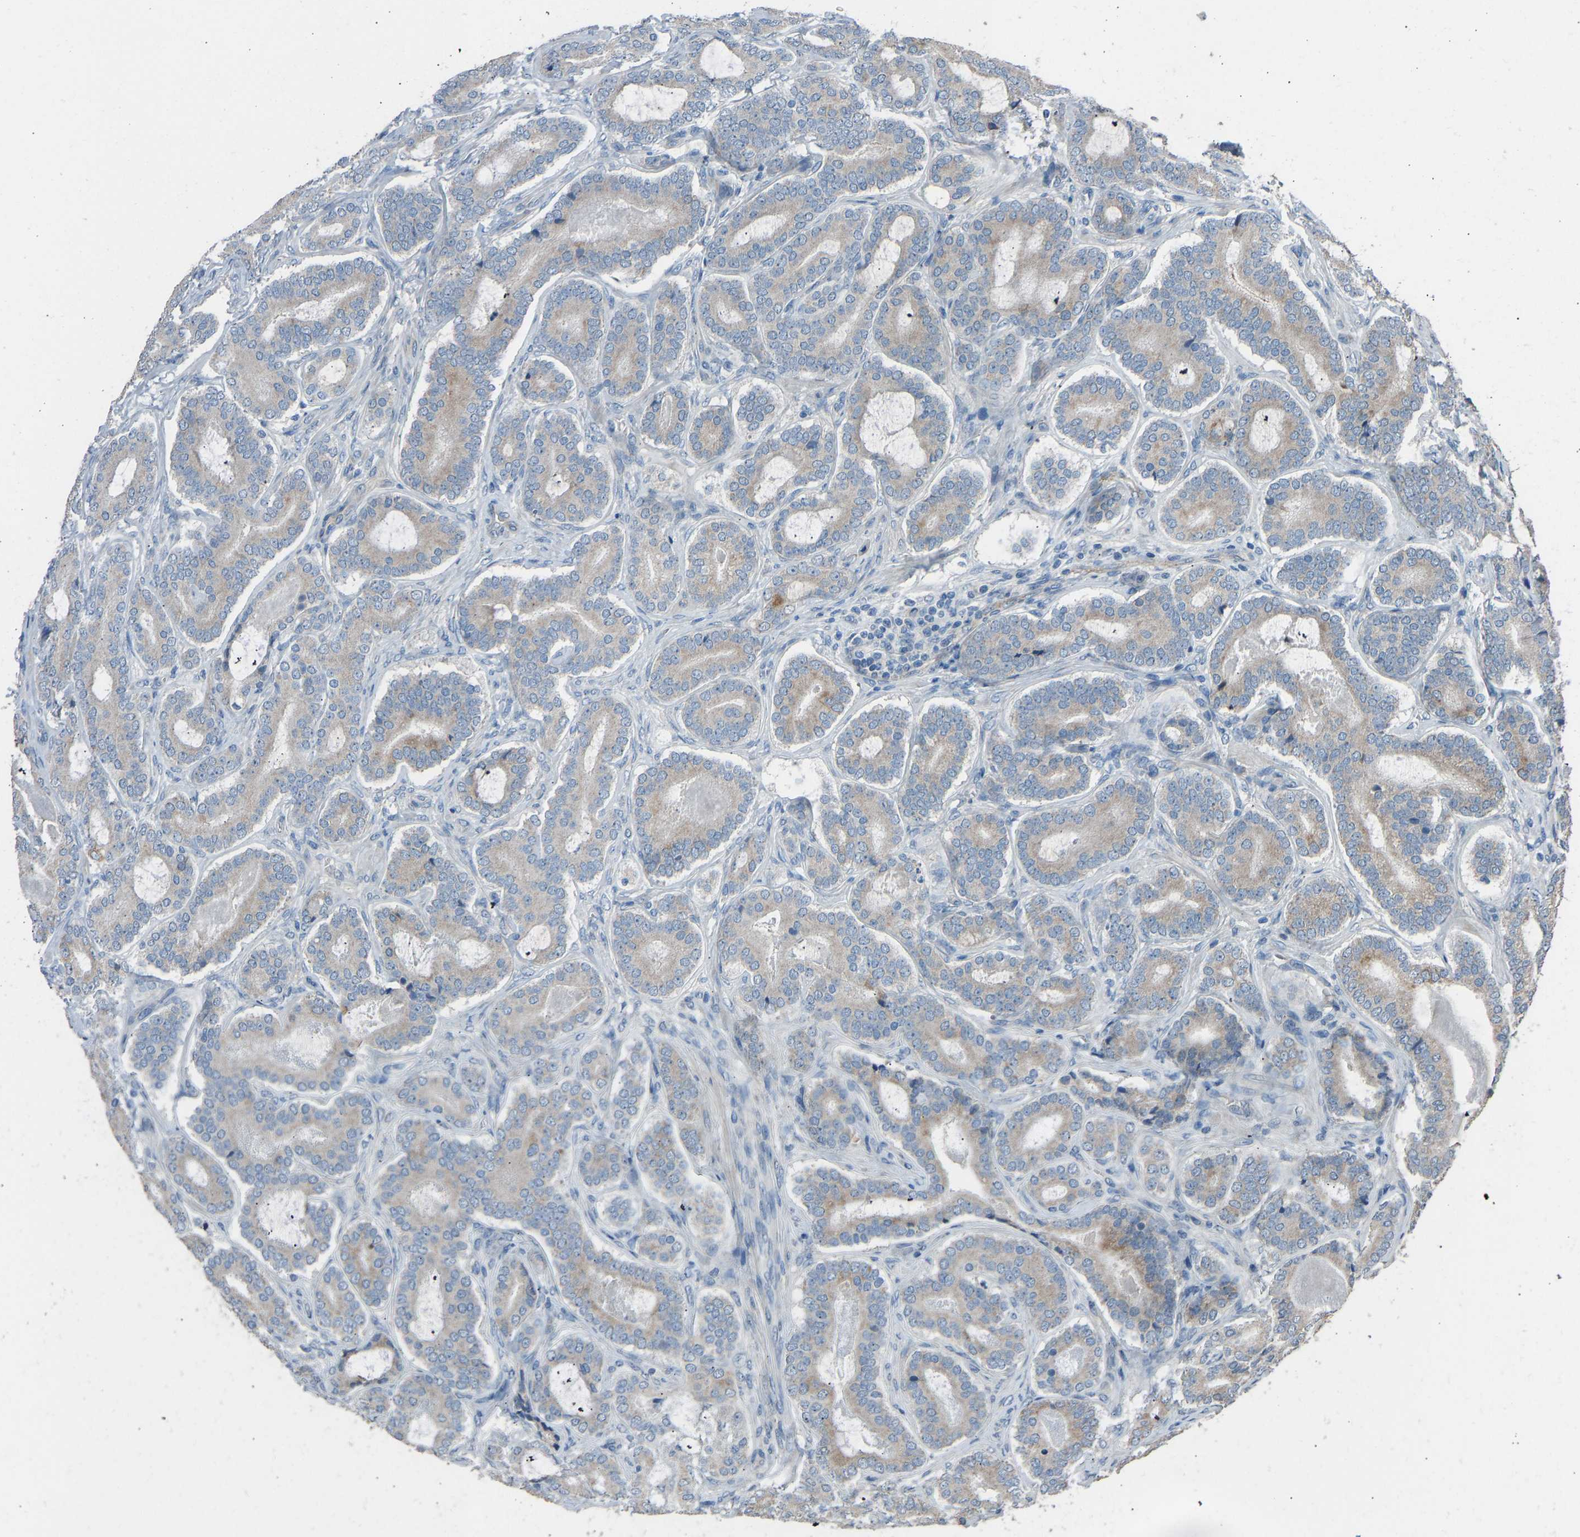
{"staining": {"intensity": "weak", "quantity": ">75%", "location": "cytoplasmic/membranous"}, "tissue": "prostate cancer", "cell_type": "Tumor cells", "image_type": "cancer", "snomed": [{"axis": "morphology", "description": "Adenocarcinoma, High grade"}, {"axis": "topography", "description": "Prostate"}], "caption": "IHC of prostate cancer (adenocarcinoma (high-grade)) shows low levels of weak cytoplasmic/membranous expression in about >75% of tumor cells.", "gene": "TGFBR3", "patient": {"sex": "male", "age": 60}}